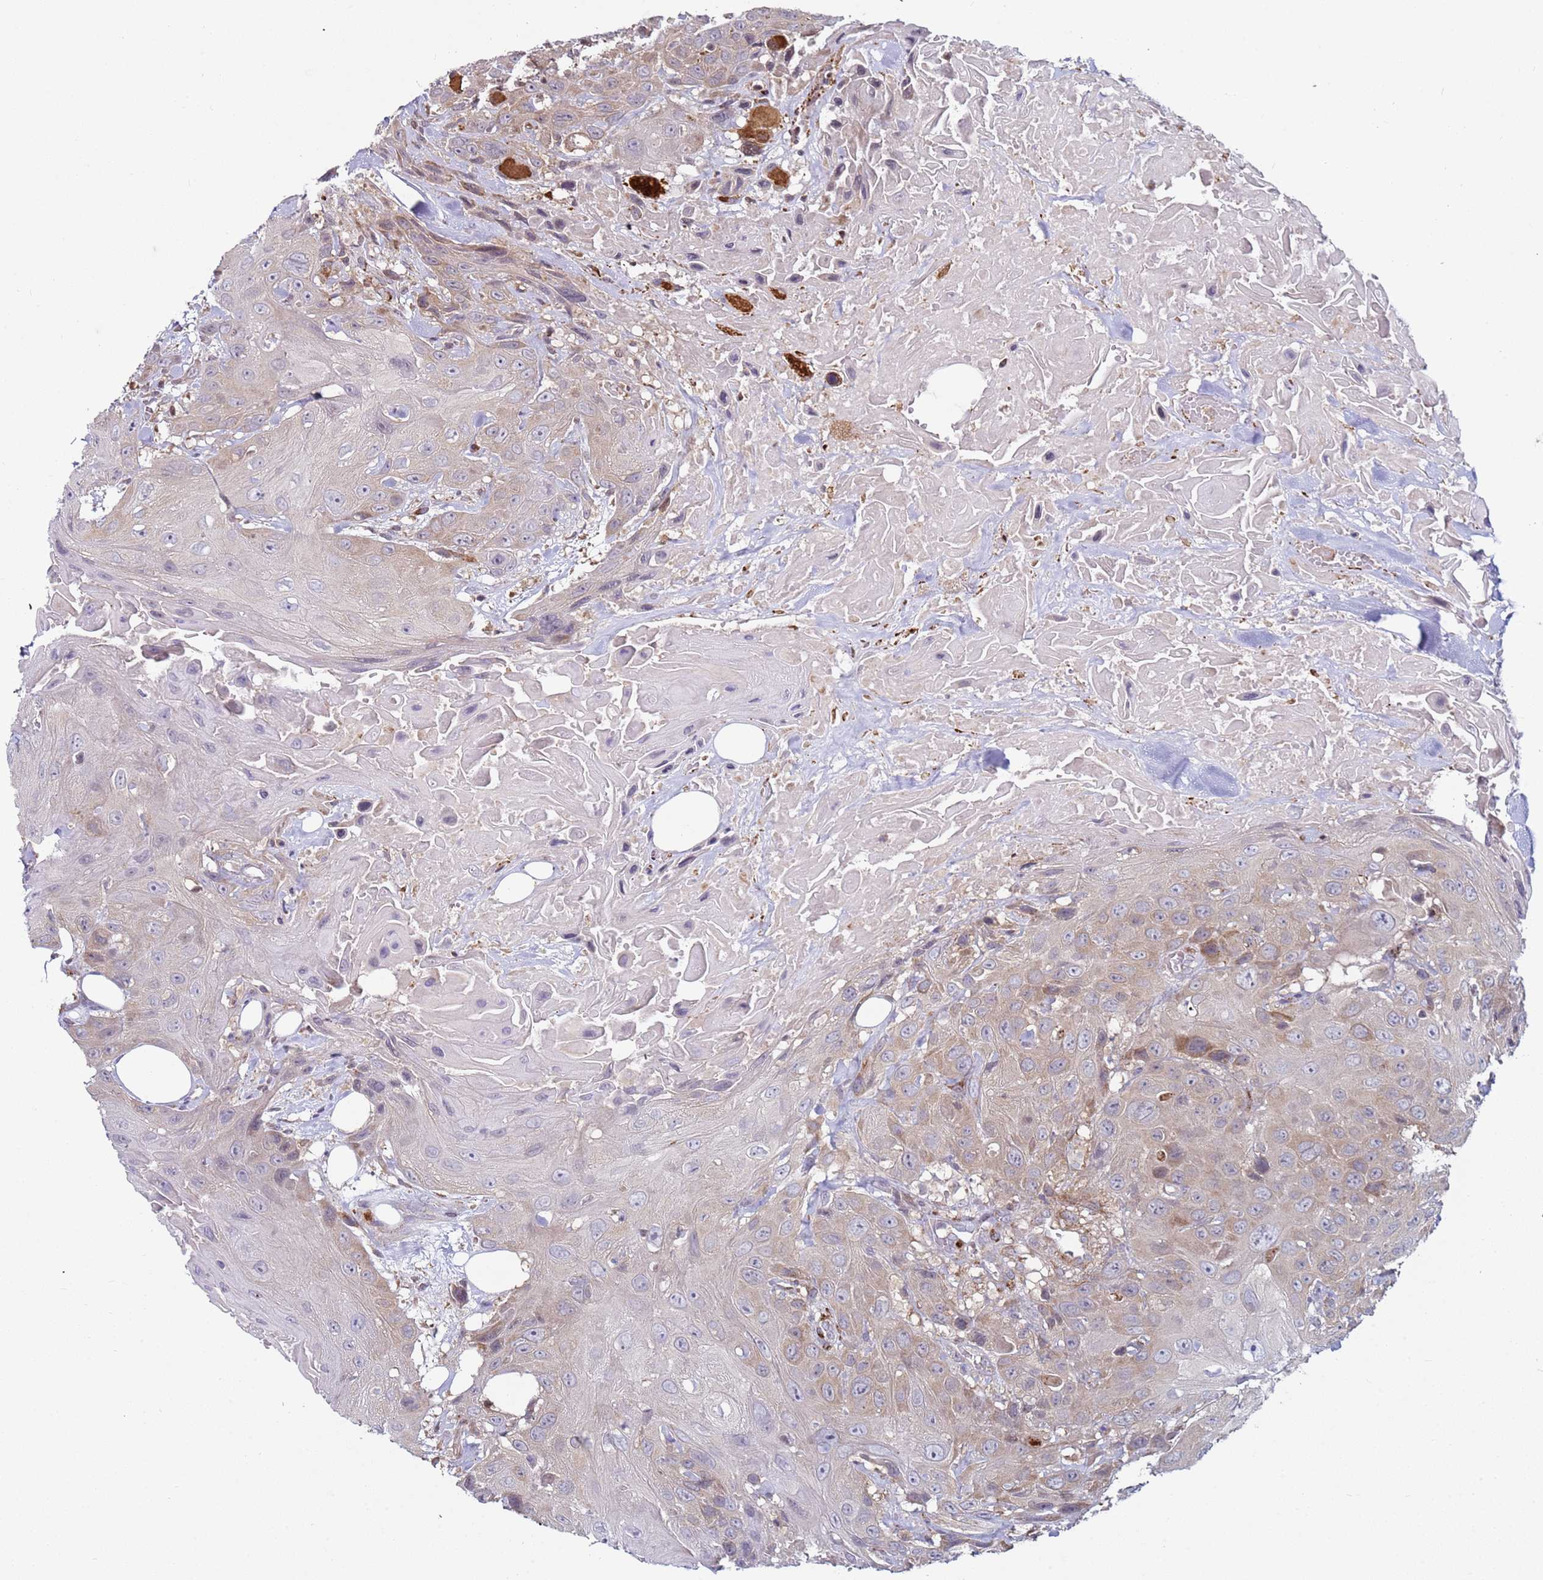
{"staining": {"intensity": "weak", "quantity": "<25%", "location": "cytoplasmic/membranous"}, "tissue": "head and neck cancer", "cell_type": "Tumor cells", "image_type": "cancer", "snomed": [{"axis": "morphology", "description": "Squamous cell carcinoma, NOS"}, {"axis": "topography", "description": "Head-Neck"}], "caption": "High power microscopy histopathology image of an IHC image of squamous cell carcinoma (head and neck), revealing no significant positivity in tumor cells.", "gene": "SNAPC4", "patient": {"sex": "male", "age": 81}}